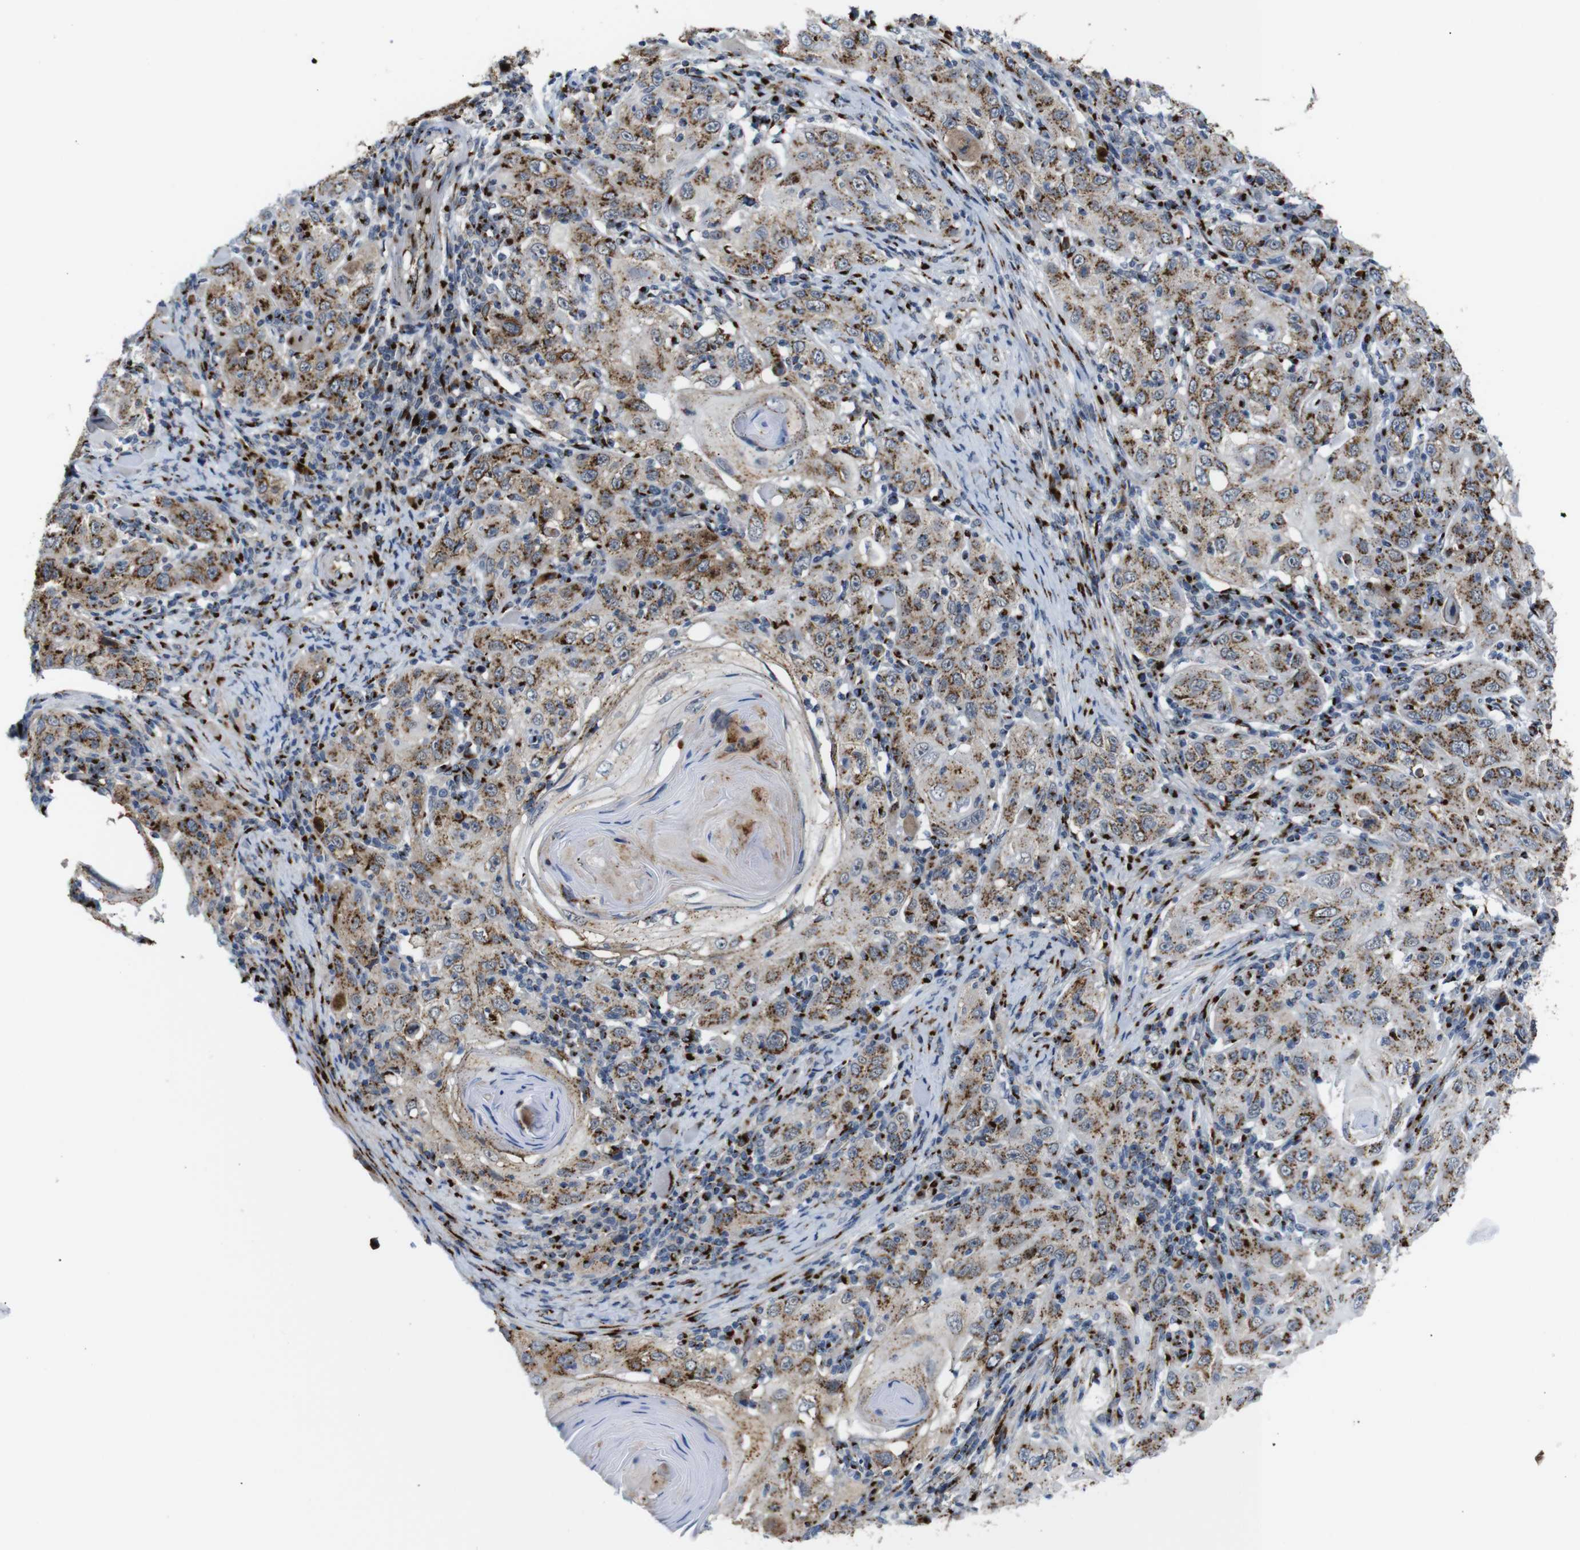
{"staining": {"intensity": "moderate", "quantity": ">75%", "location": "cytoplasmic/membranous"}, "tissue": "skin cancer", "cell_type": "Tumor cells", "image_type": "cancer", "snomed": [{"axis": "morphology", "description": "Squamous cell carcinoma, NOS"}, {"axis": "topography", "description": "Skin"}], "caption": "An image of human squamous cell carcinoma (skin) stained for a protein shows moderate cytoplasmic/membranous brown staining in tumor cells.", "gene": "TGOLN2", "patient": {"sex": "female", "age": 88}}